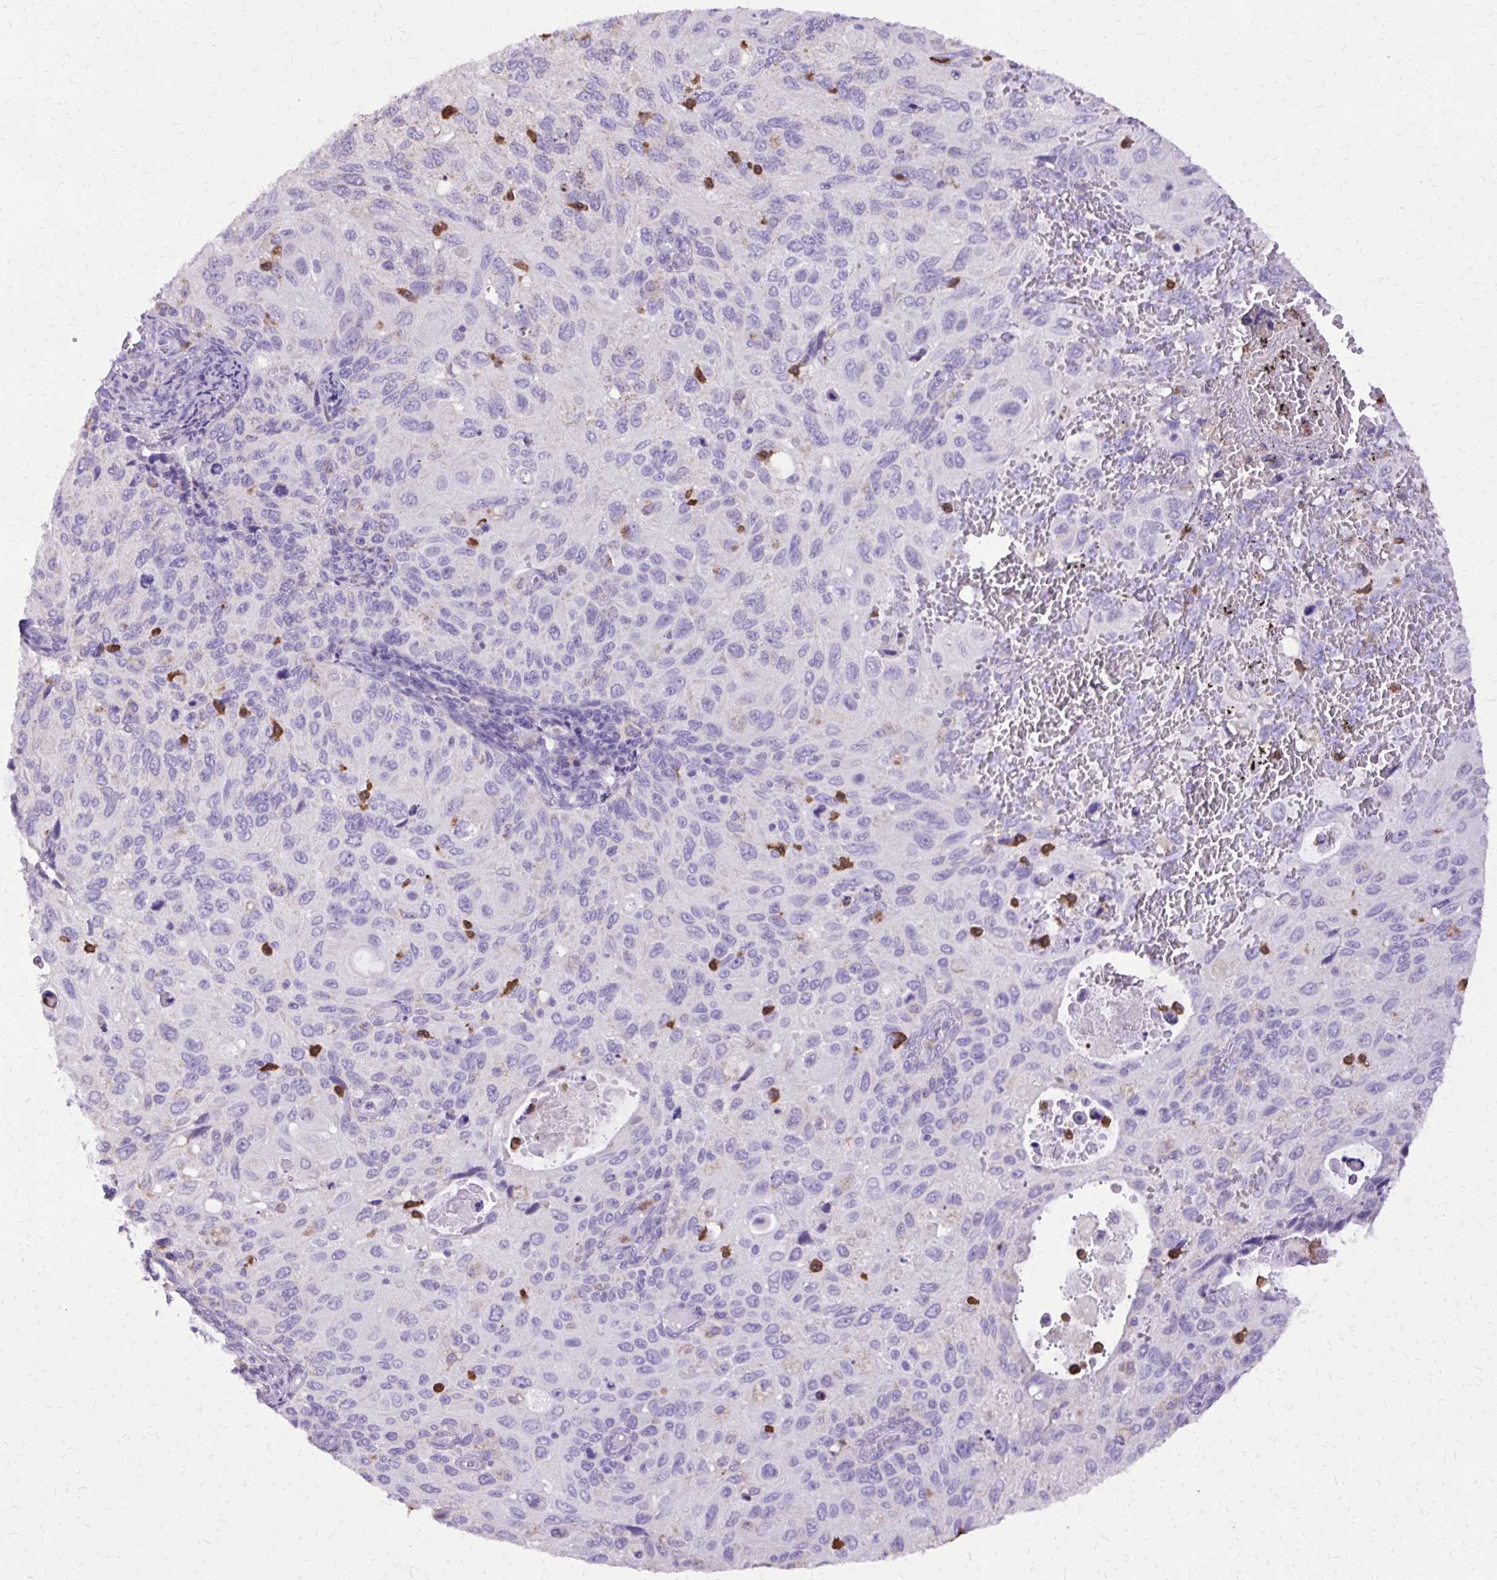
{"staining": {"intensity": "negative", "quantity": "none", "location": "none"}, "tissue": "cervical cancer", "cell_type": "Tumor cells", "image_type": "cancer", "snomed": [{"axis": "morphology", "description": "Squamous cell carcinoma, NOS"}, {"axis": "topography", "description": "Cervix"}], "caption": "A micrograph of human cervical cancer is negative for staining in tumor cells.", "gene": "CAT", "patient": {"sex": "female", "age": 70}}